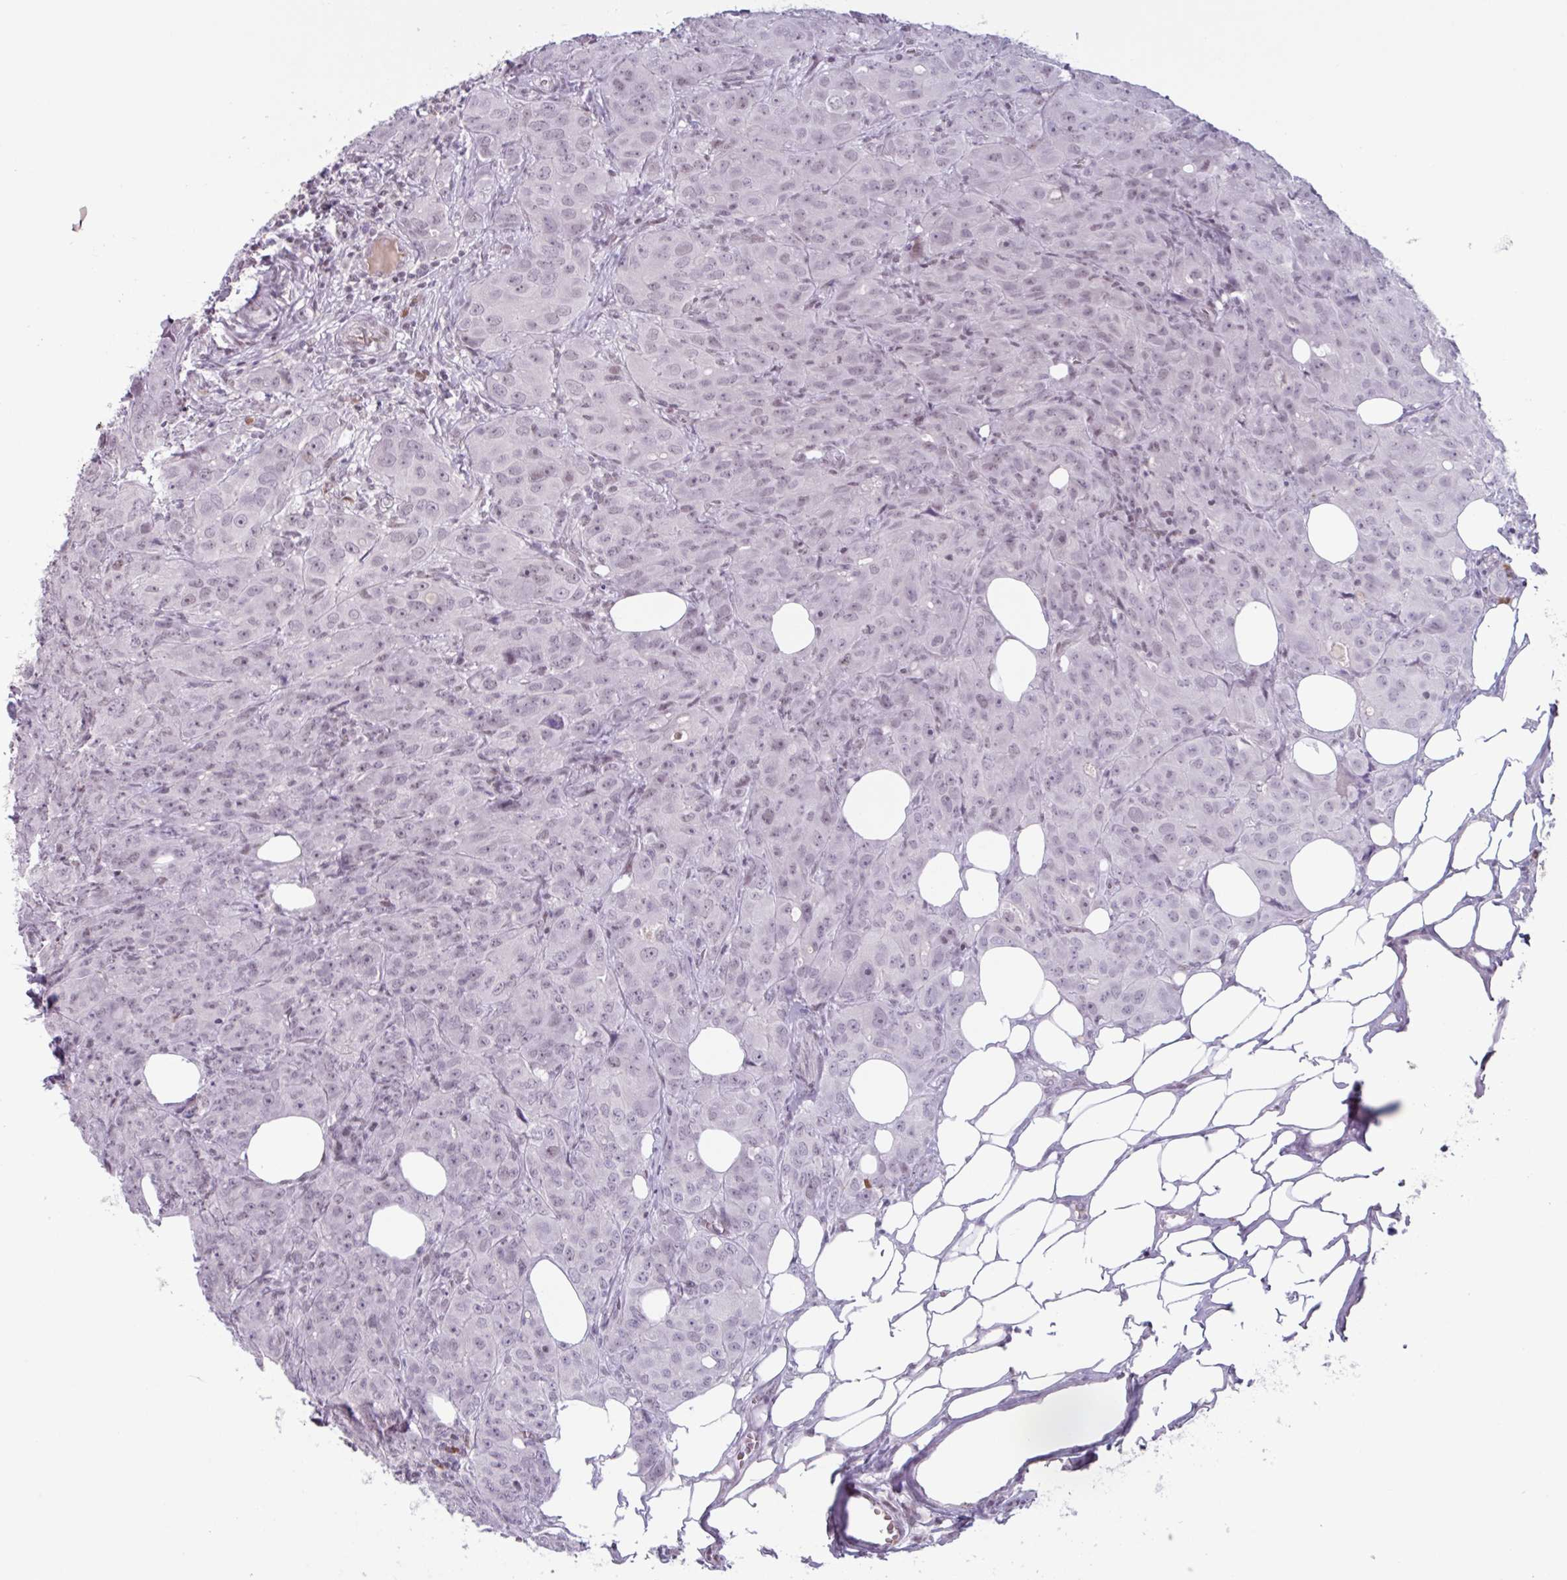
{"staining": {"intensity": "negative", "quantity": "none", "location": "none"}, "tissue": "breast cancer", "cell_type": "Tumor cells", "image_type": "cancer", "snomed": [{"axis": "morphology", "description": "Duct carcinoma"}, {"axis": "topography", "description": "Breast"}], "caption": "Immunohistochemistry micrograph of human invasive ductal carcinoma (breast) stained for a protein (brown), which shows no expression in tumor cells.", "gene": "ZNF575", "patient": {"sex": "female", "age": 43}}